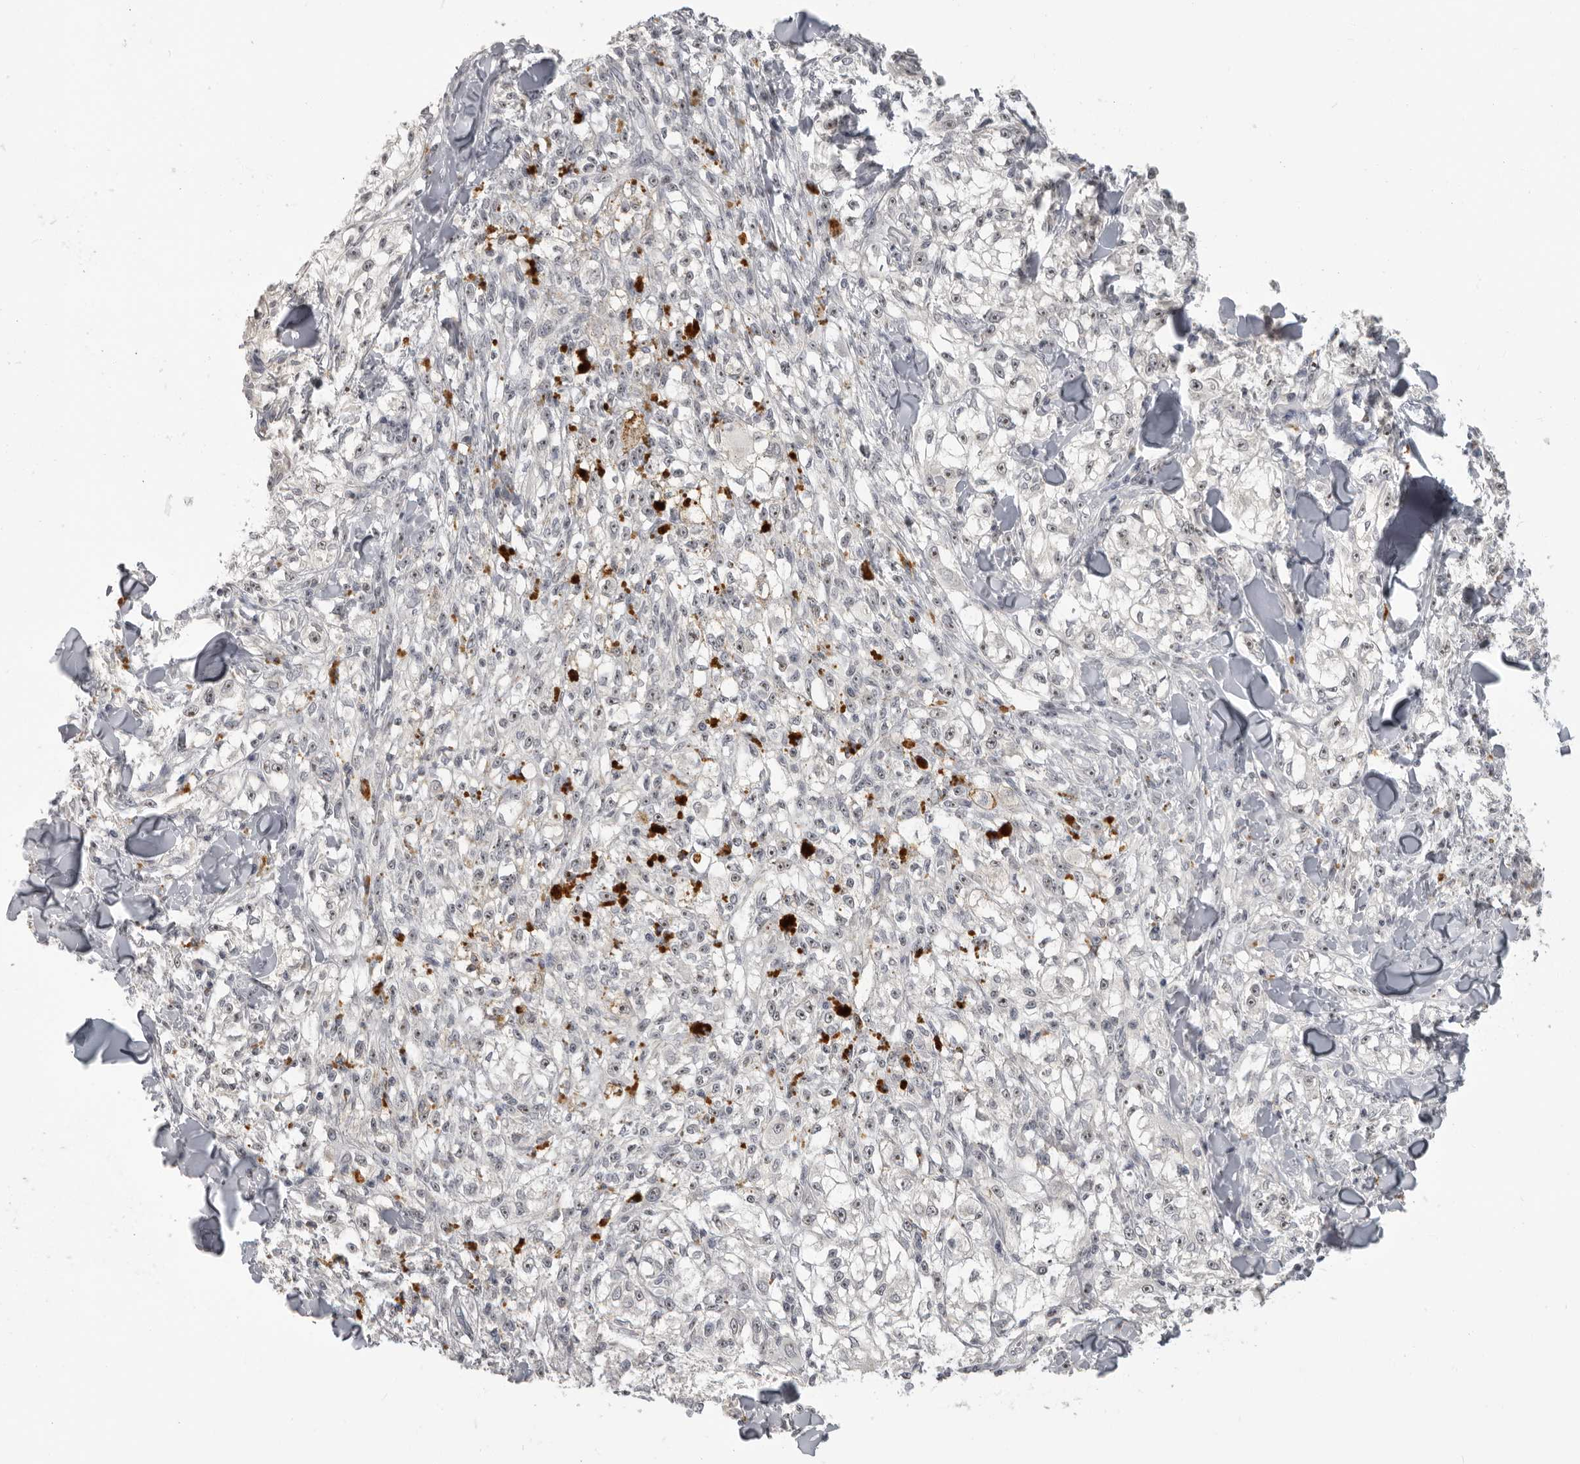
{"staining": {"intensity": "negative", "quantity": "none", "location": "none"}, "tissue": "melanoma", "cell_type": "Tumor cells", "image_type": "cancer", "snomed": [{"axis": "morphology", "description": "Malignant melanoma, NOS"}, {"axis": "topography", "description": "Skin of head"}], "caption": "DAB (3,3'-diaminobenzidine) immunohistochemical staining of malignant melanoma demonstrates no significant expression in tumor cells.", "gene": "MRTO4", "patient": {"sex": "male", "age": 83}}